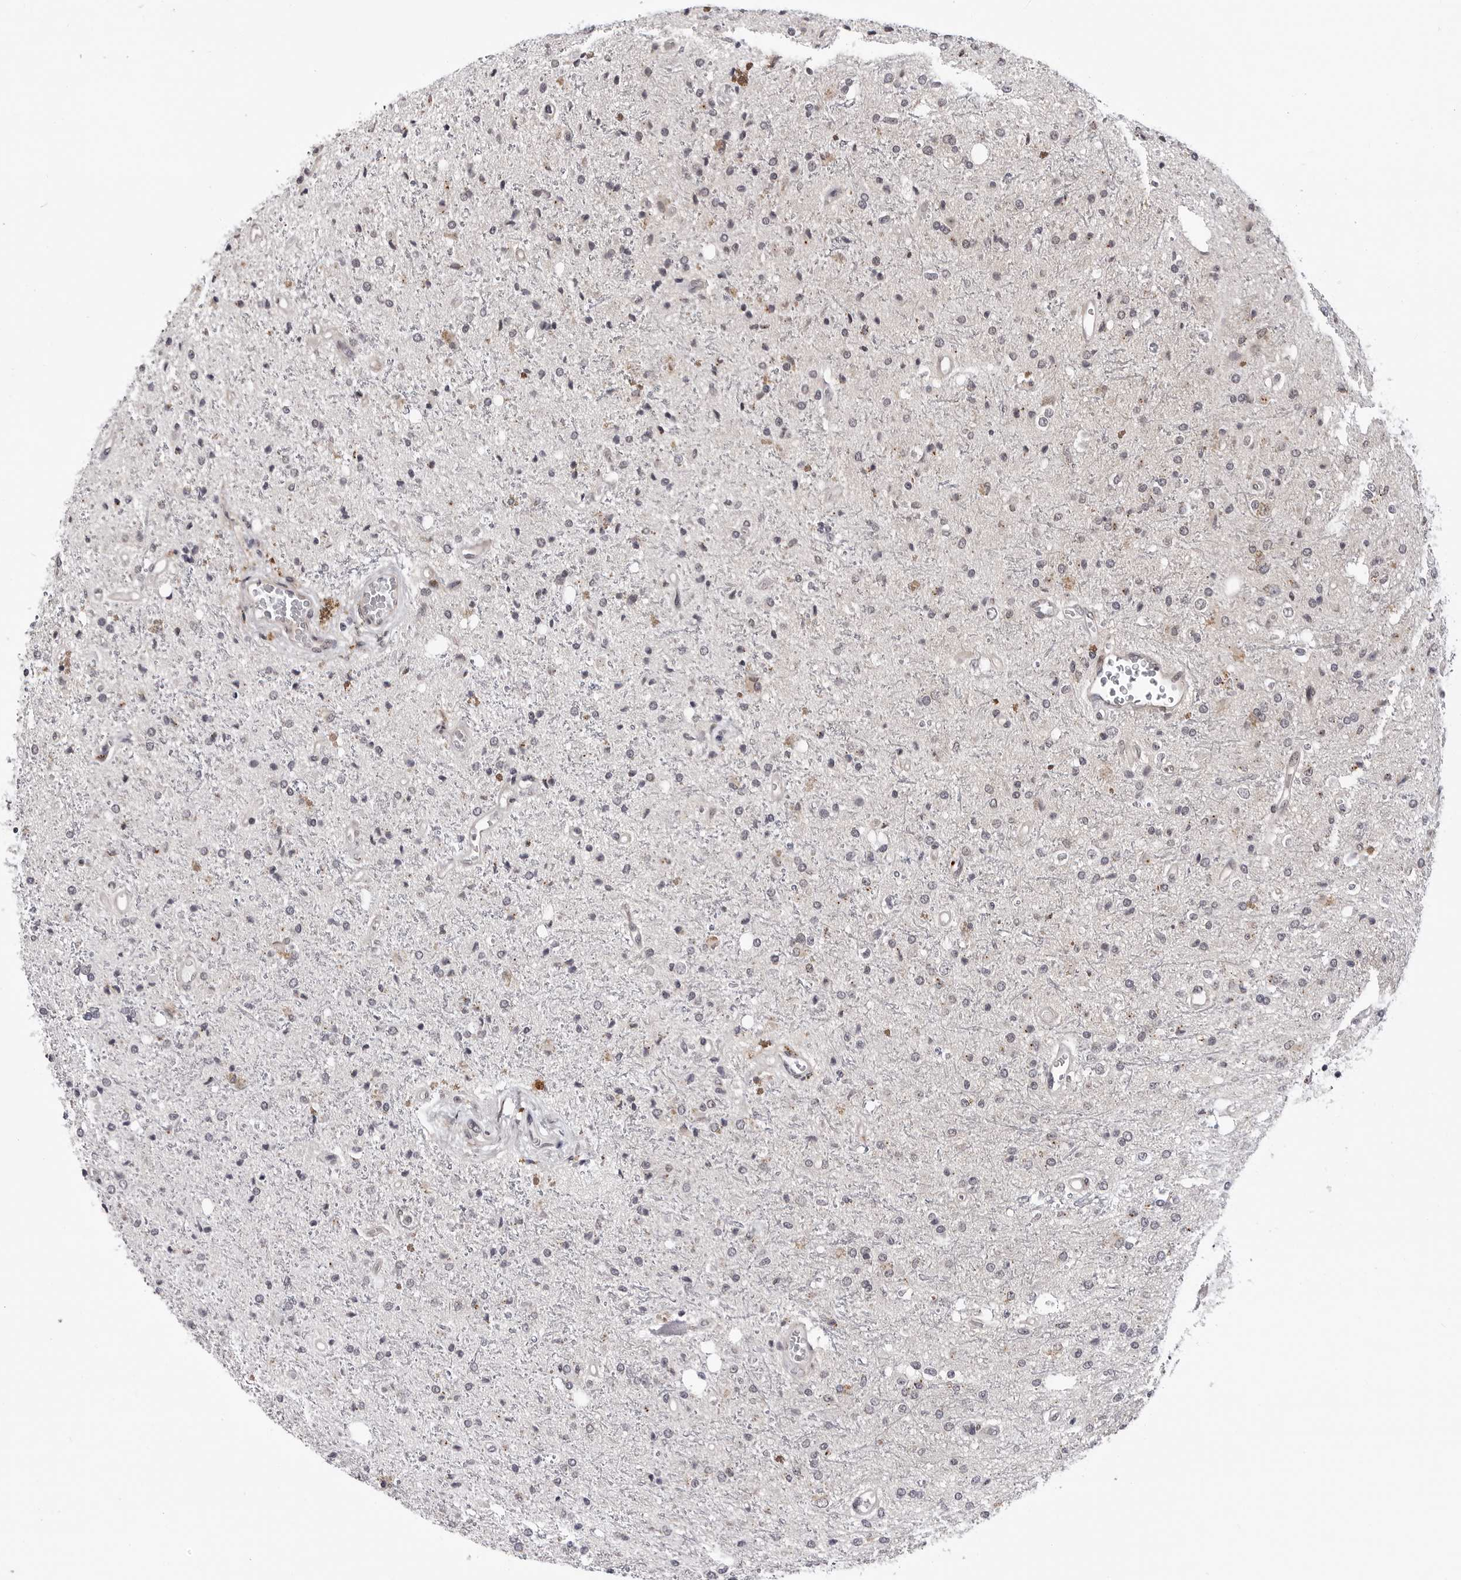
{"staining": {"intensity": "negative", "quantity": "none", "location": "none"}, "tissue": "glioma", "cell_type": "Tumor cells", "image_type": "cancer", "snomed": [{"axis": "morphology", "description": "Glioma, malignant, High grade"}, {"axis": "topography", "description": "Brain"}], "caption": "DAB (3,3'-diaminobenzidine) immunohistochemical staining of malignant glioma (high-grade) exhibits no significant positivity in tumor cells.", "gene": "KIAA1614", "patient": {"sex": "male", "age": 47}}